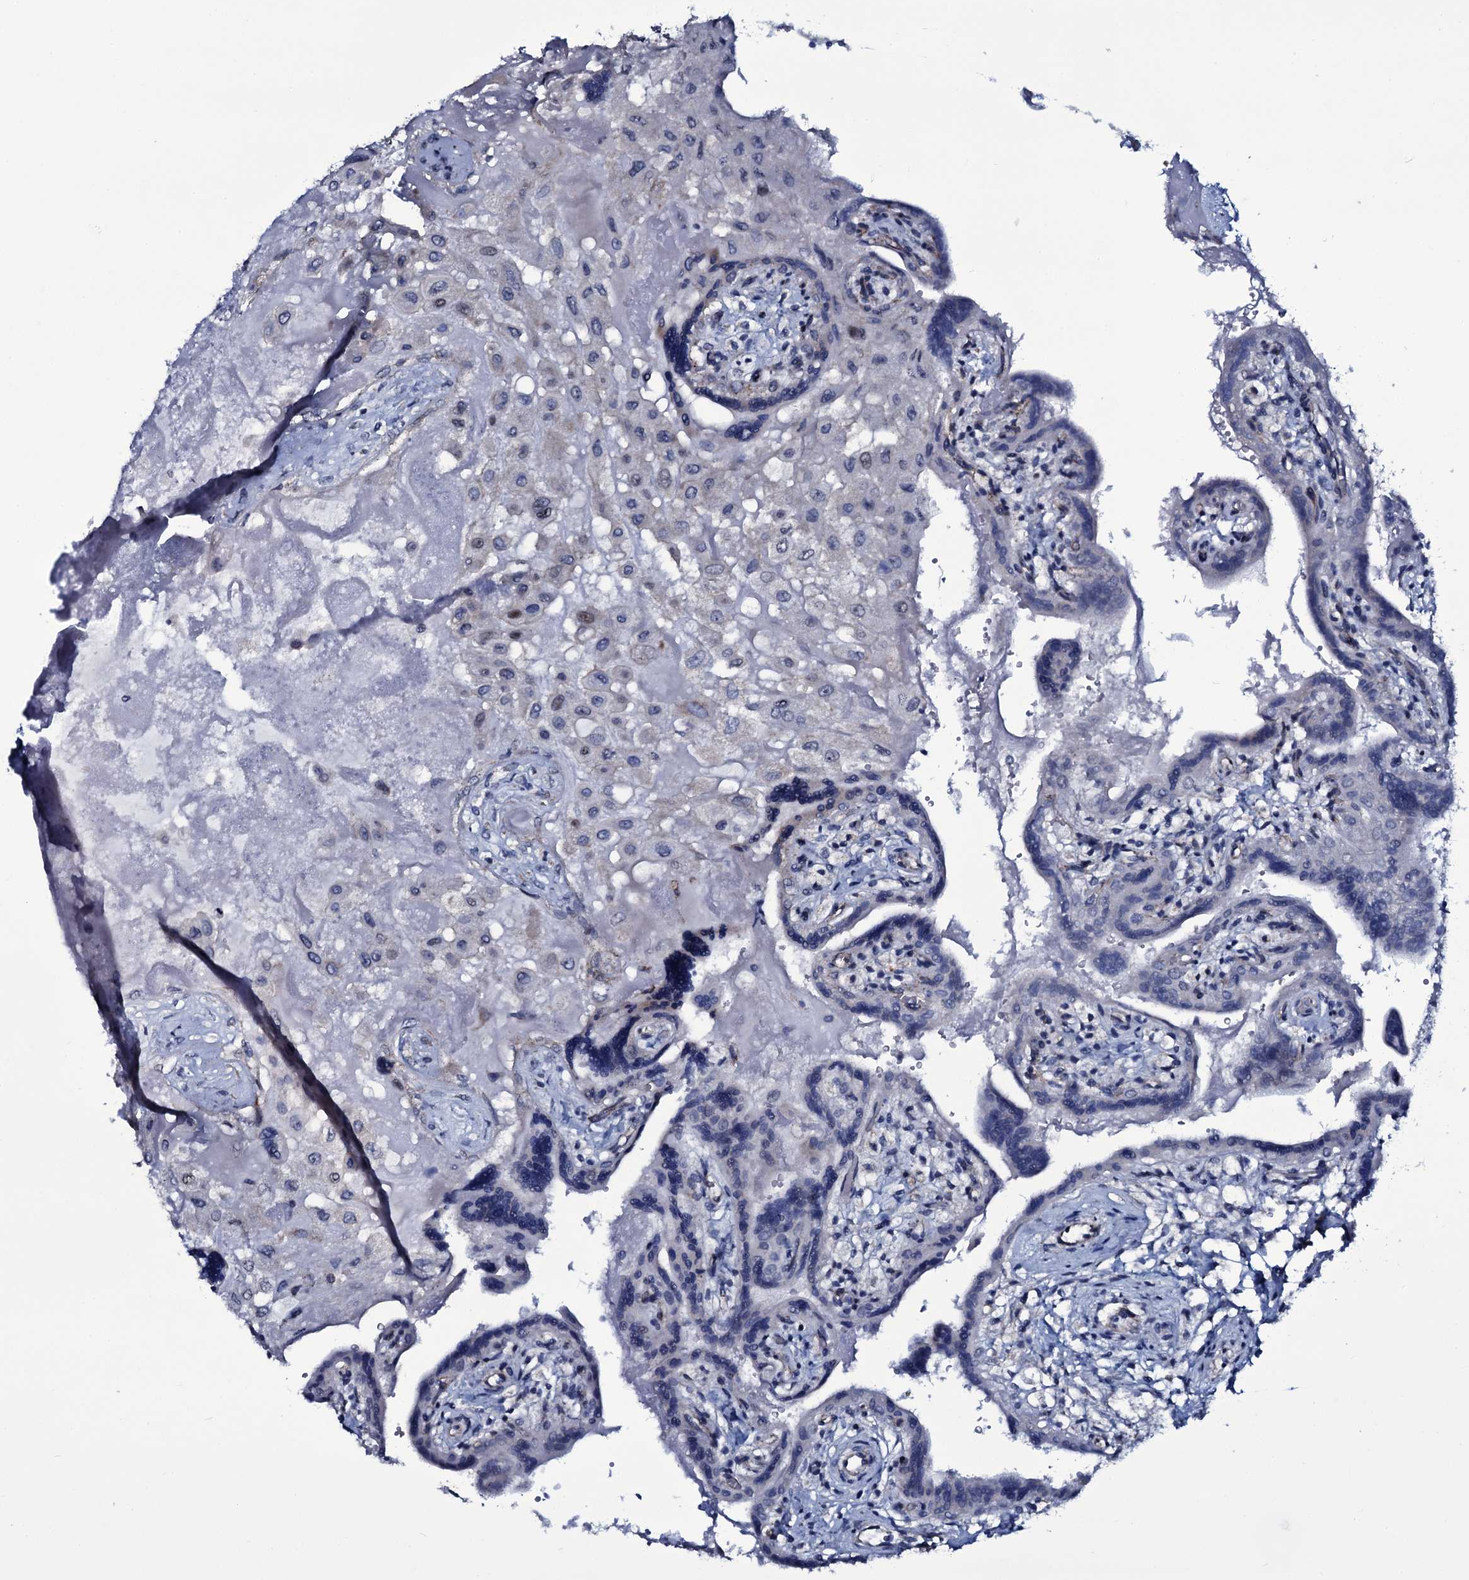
{"staining": {"intensity": "negative", "quantity": "none", "location": "none"}, "tissue": "placenta", "cell_type": "Decidual cells", "image_type": "normal", "snomed": [{"axis": "morphology", "description": "Normal tissue, NOS"}, {"axis": "topography", "description": "Placenta"}], "caption": "There is no significant staining in decidual cells of placenta. Nuclei are stained in blue.", "gene": "WIPF3", "patient": {"sex": "female", "age": 37}}